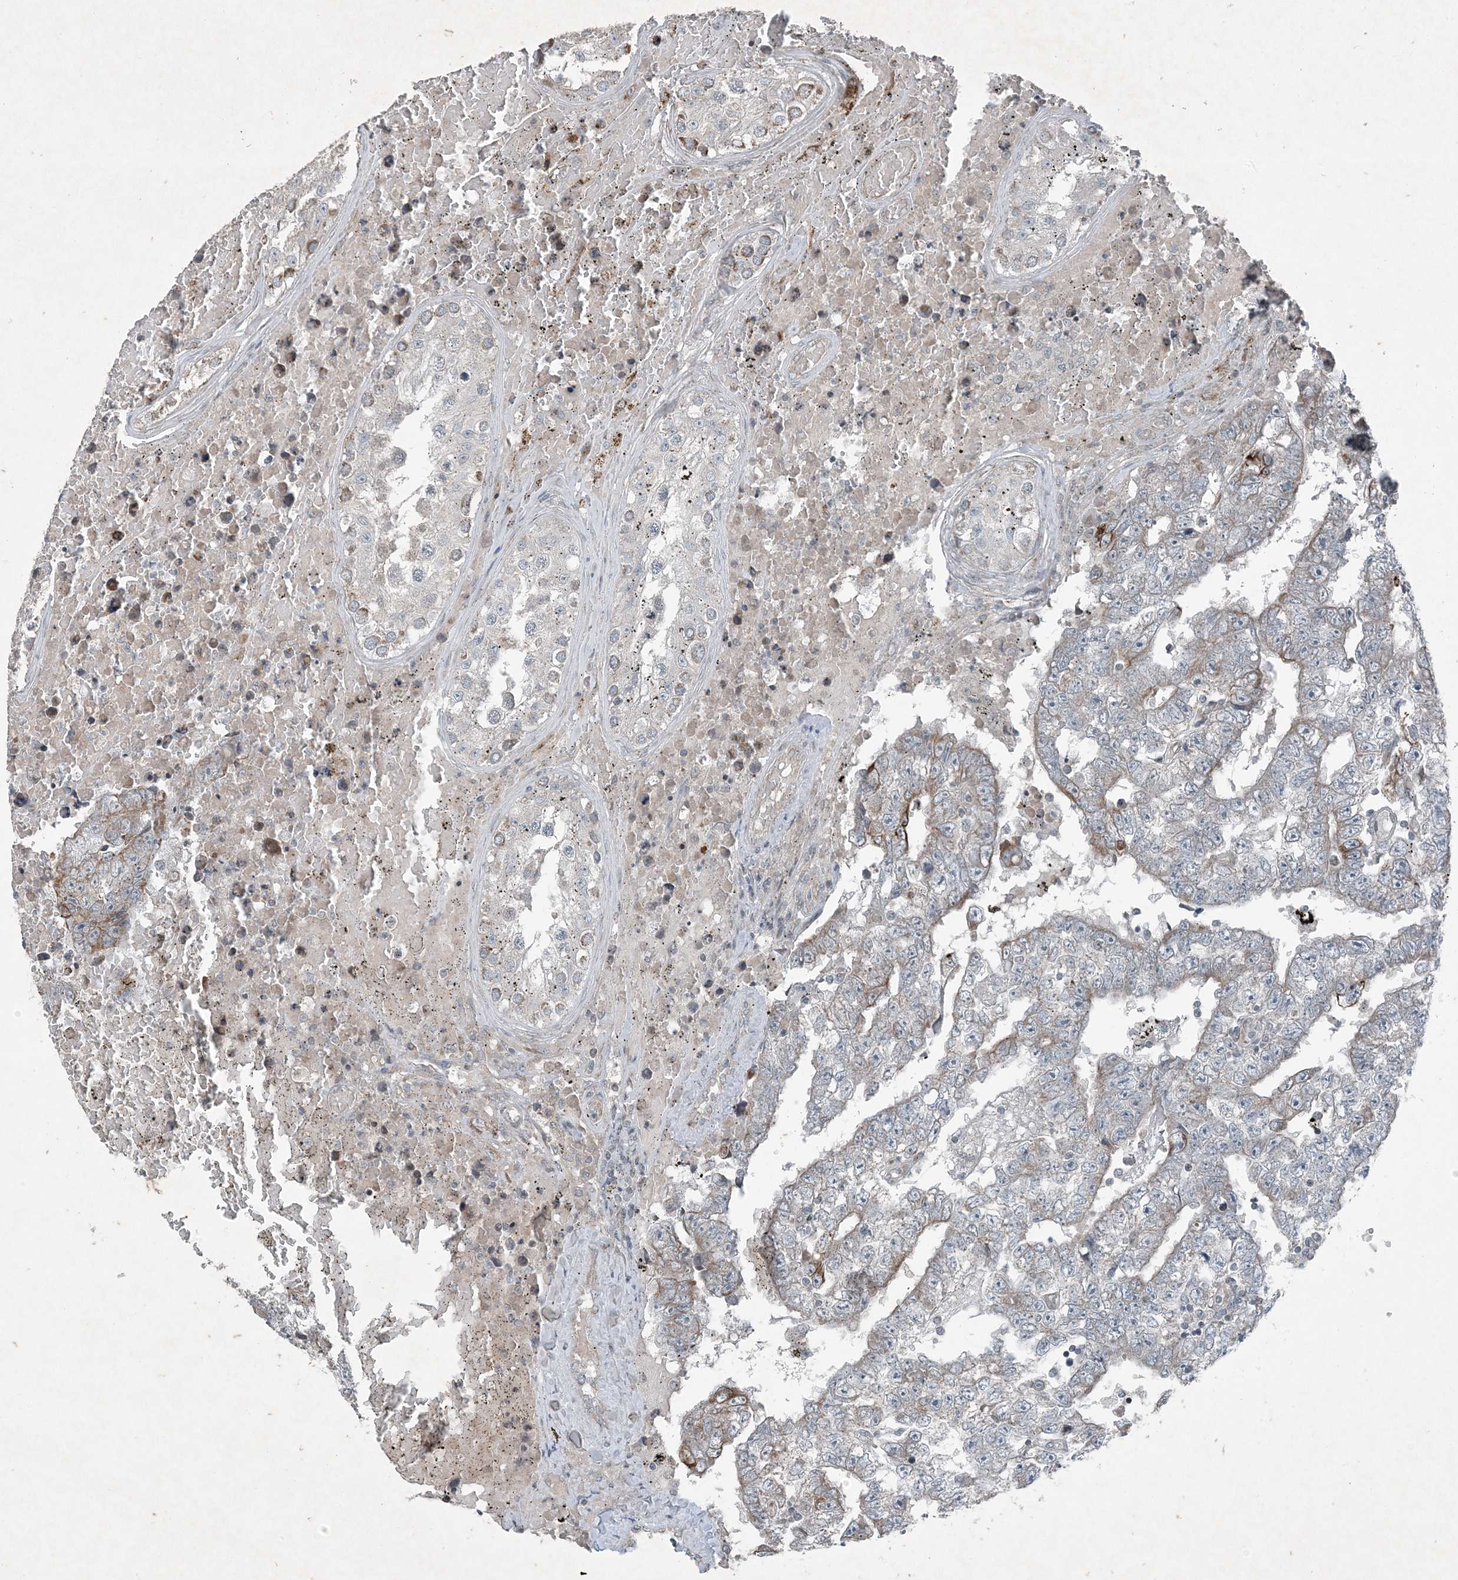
{"staining": {"intensity": "moderate", "quantity": "<25%", "location": "cytoplasmic/membranous"}, "tissue": "testis cancer", "cell_type": "Tumor cells", "image_type": "cancer", "snomed": [{"axis": "morphology", "description": "Carcinoma, Embryonal, NOS"}, {"axis": "topography", "description": "Testis"}], "caption": "A micrograph showing moderate cytoplasmic/membranous positivity in about <25% of tumor cells in embryonal carcinoma (testis), as visualized by brown immunohistochemical staining.", "gene": "PC", "patient": {"sex": "male", "age": 25}}